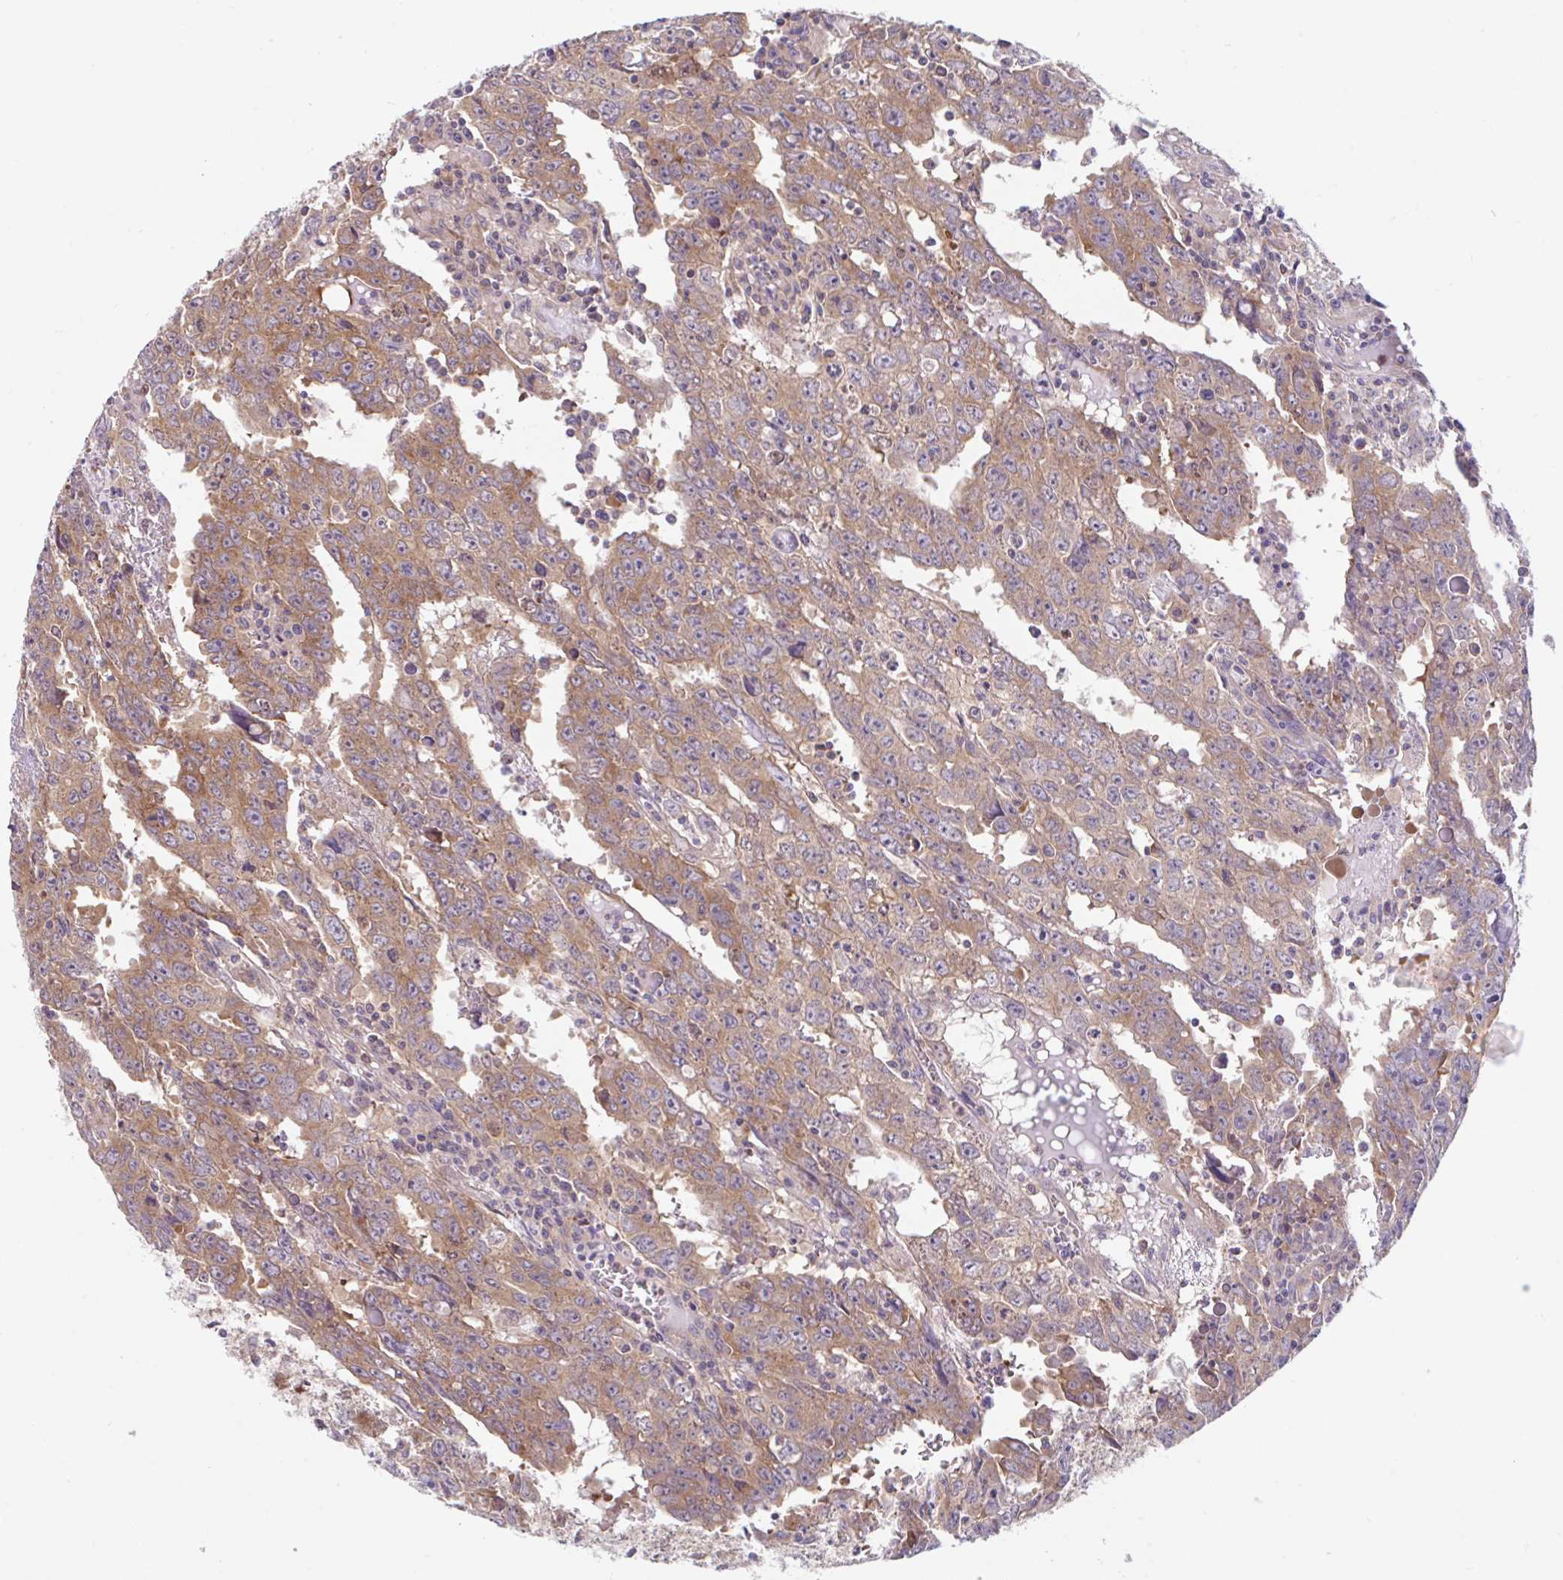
{"staining": {"intensity": "moderate", "quantity": ">75%", "location": "cytoplasmic/membranous"}, "tissue": "testis cancer", "cell_type": "Tumor cells", "image_type": "cancer", "snomed": [{"axis": "morphology", "description": "Carcinoma, Embryonal, NOS"}, {"axis": "topography", "description": "Testis"}], "caption": "Human testis embryonal carcinoma stained with a brown dye exhibits moderate cytoplasmic/membranous positive expression in about >75% of tumor cells.", "gene": "RALBP1", "patient": {"sex": "male", "age": 22}}